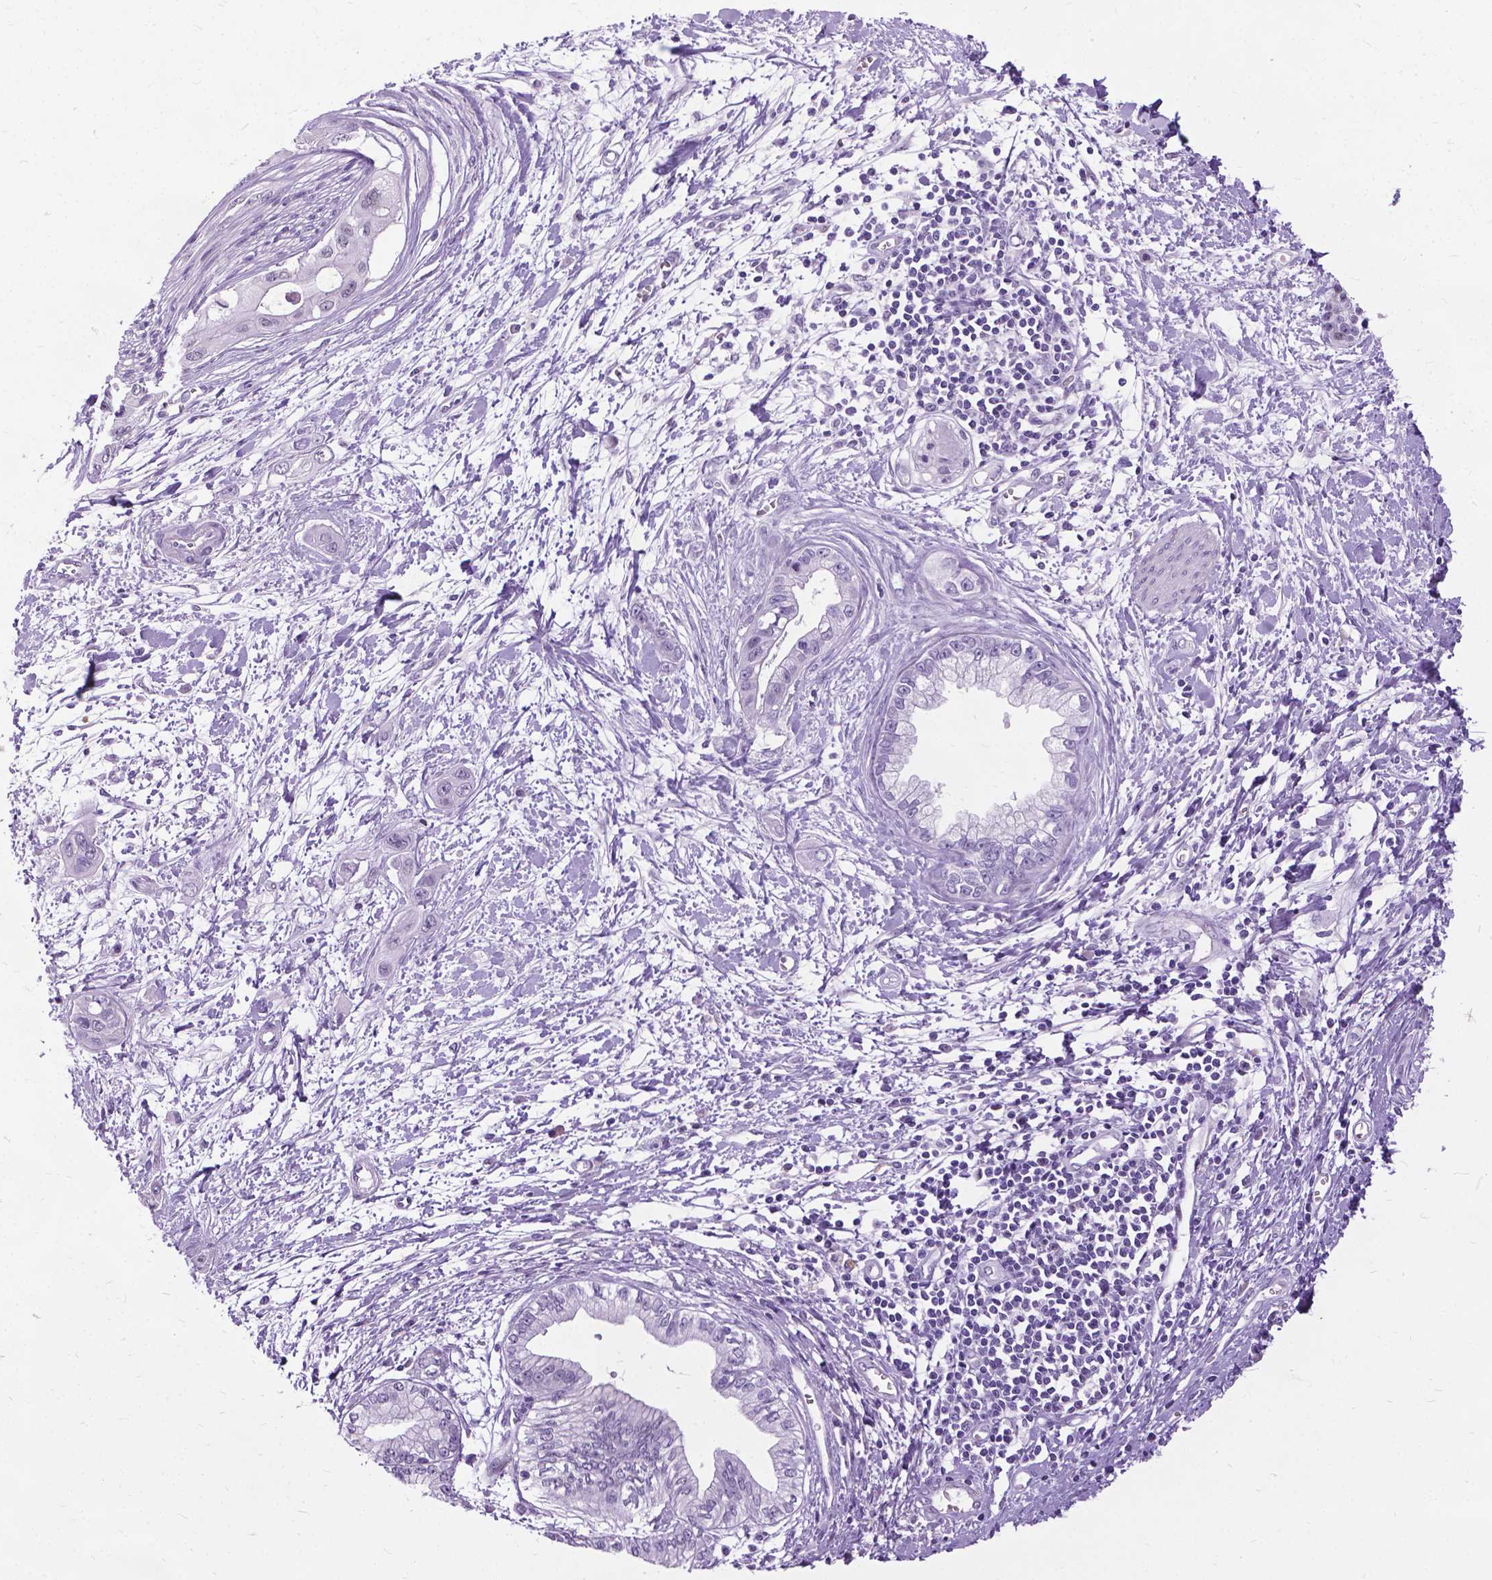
{"staining": {"intensity": "negative", "quantity": "none", "location": "none"}, "tissue": "pancreatic cancer", "cell_type": "Tumor cells", "image_type": "cancer", "snomed": [{"axis": "morphology", "description": "Adenocarcinoma, NOS"}, {"axis": "topography", "description": "Pancreas"}], "caption": "This is an IHC histopathology image of adenocarcinoma (pancreatic). There is no expression in tumor cells.", "gene": "PROB1", "patient": {"sex": "male", "age": 60}}